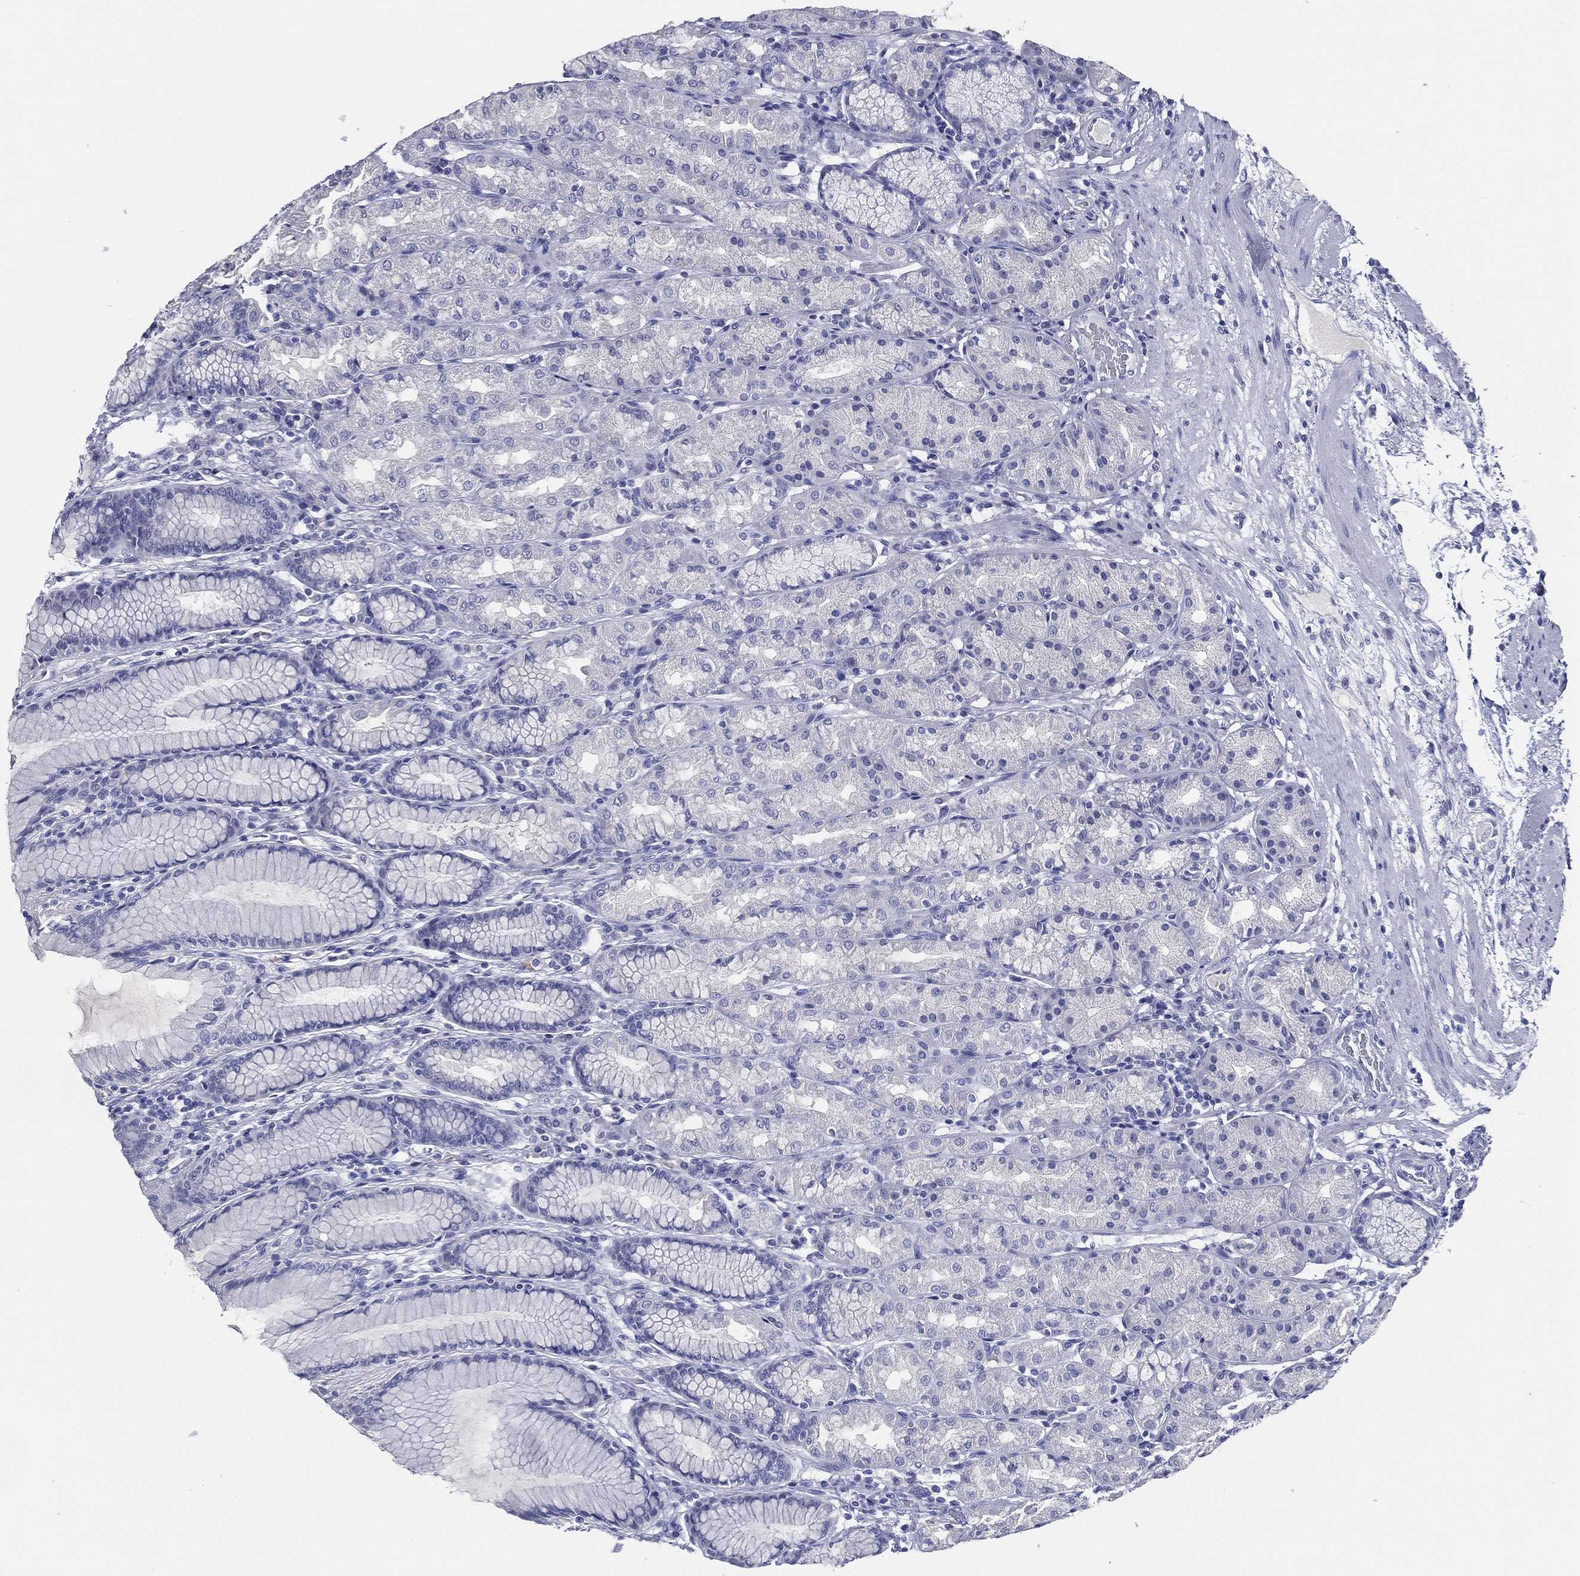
{"staining": {"intensity": "negative", "quantity": "none", "location": "none"}, "tissue": "stomach", "cell_type": "Glandular cells", "image_type": "normal", "snomed": [{"axis": "morphology", "description": "Normal tissue, NOS"}, {"axis": "morphology", "description": "Adenocarcinoma, NOS"}, {"axis": "topography", "description": "Stomach"}], "caption": "Glandular cells show no significant protein expression in unremarkable stomach. Nuclei are stained in blue.", "gene": "TFAP2A", "patient": {"sex": "female", "age": 79}}